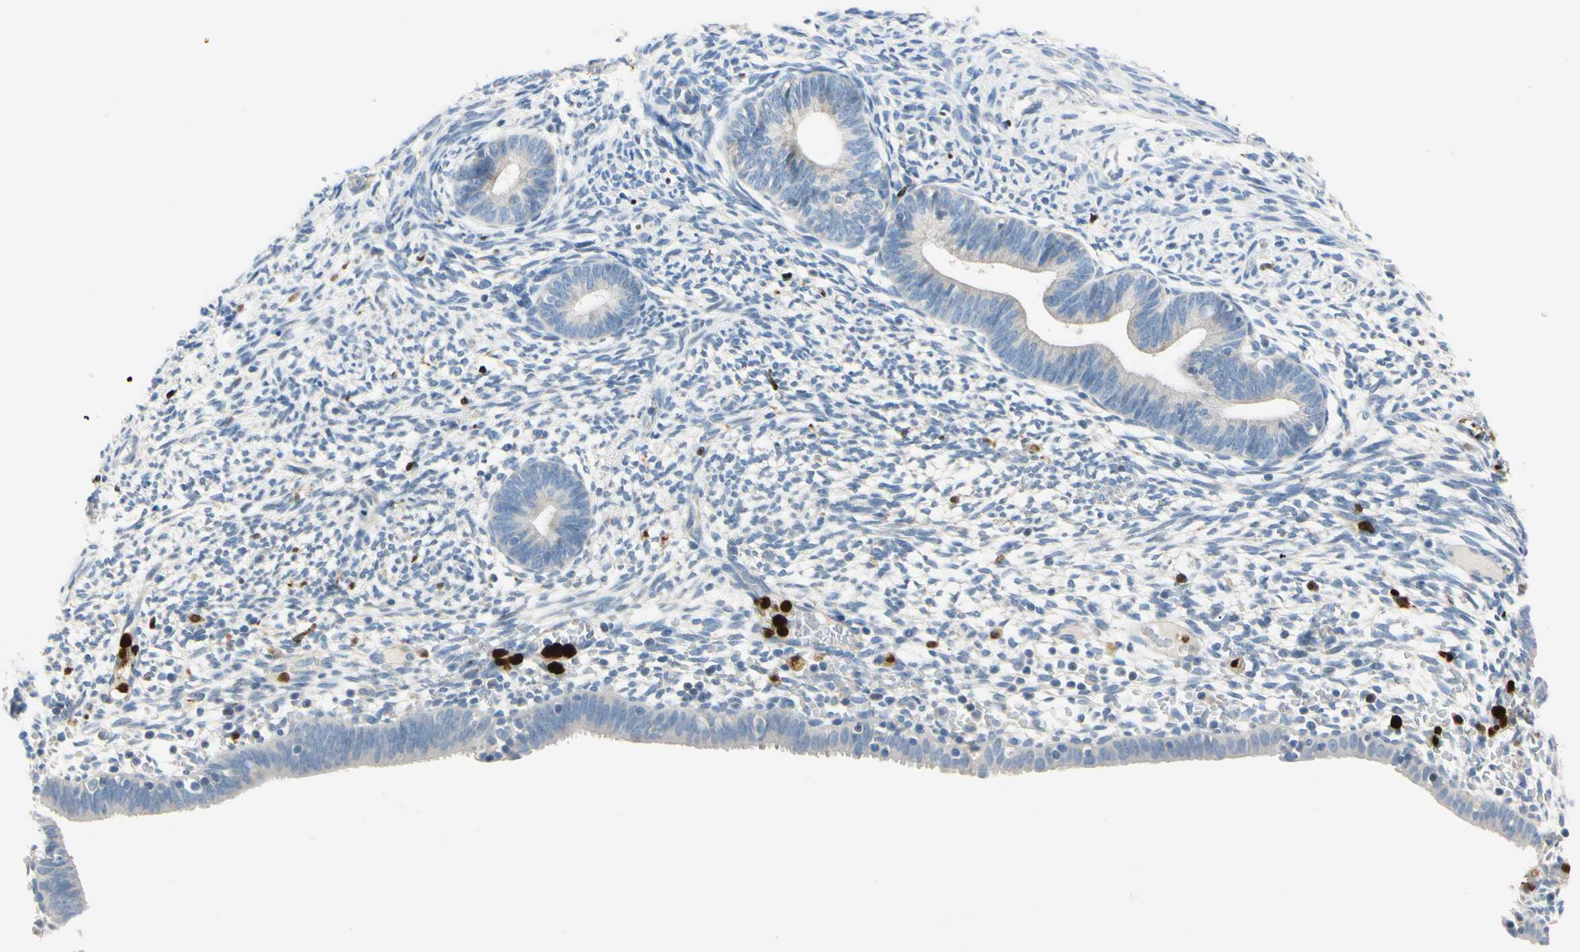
{"staining": {"intensity": "negative", "quantity": "none", "location": "none"}, "tissue": "endometrium", "cell_type": "Cells in endometrial stroma", "image_type": "normal", "snomed": [{"axis": "morphology", "description": "Normal tissue, NOS"}, {"axis": "morphology", "description": "Atrophy, NOS"}, {"axis": "topography", "description": "Uterus"}, {"axis": "topography", "description": "Endometrium"}], "caption": "Immunohistochemistry (IHC) histopathology image of benign endometrium: human endometrium stained with DAB reveals no significant protein positivity in cells in endometrial stroma.", "gene": "TRAF5", "patient": {"sex": "female", "age": 68}}